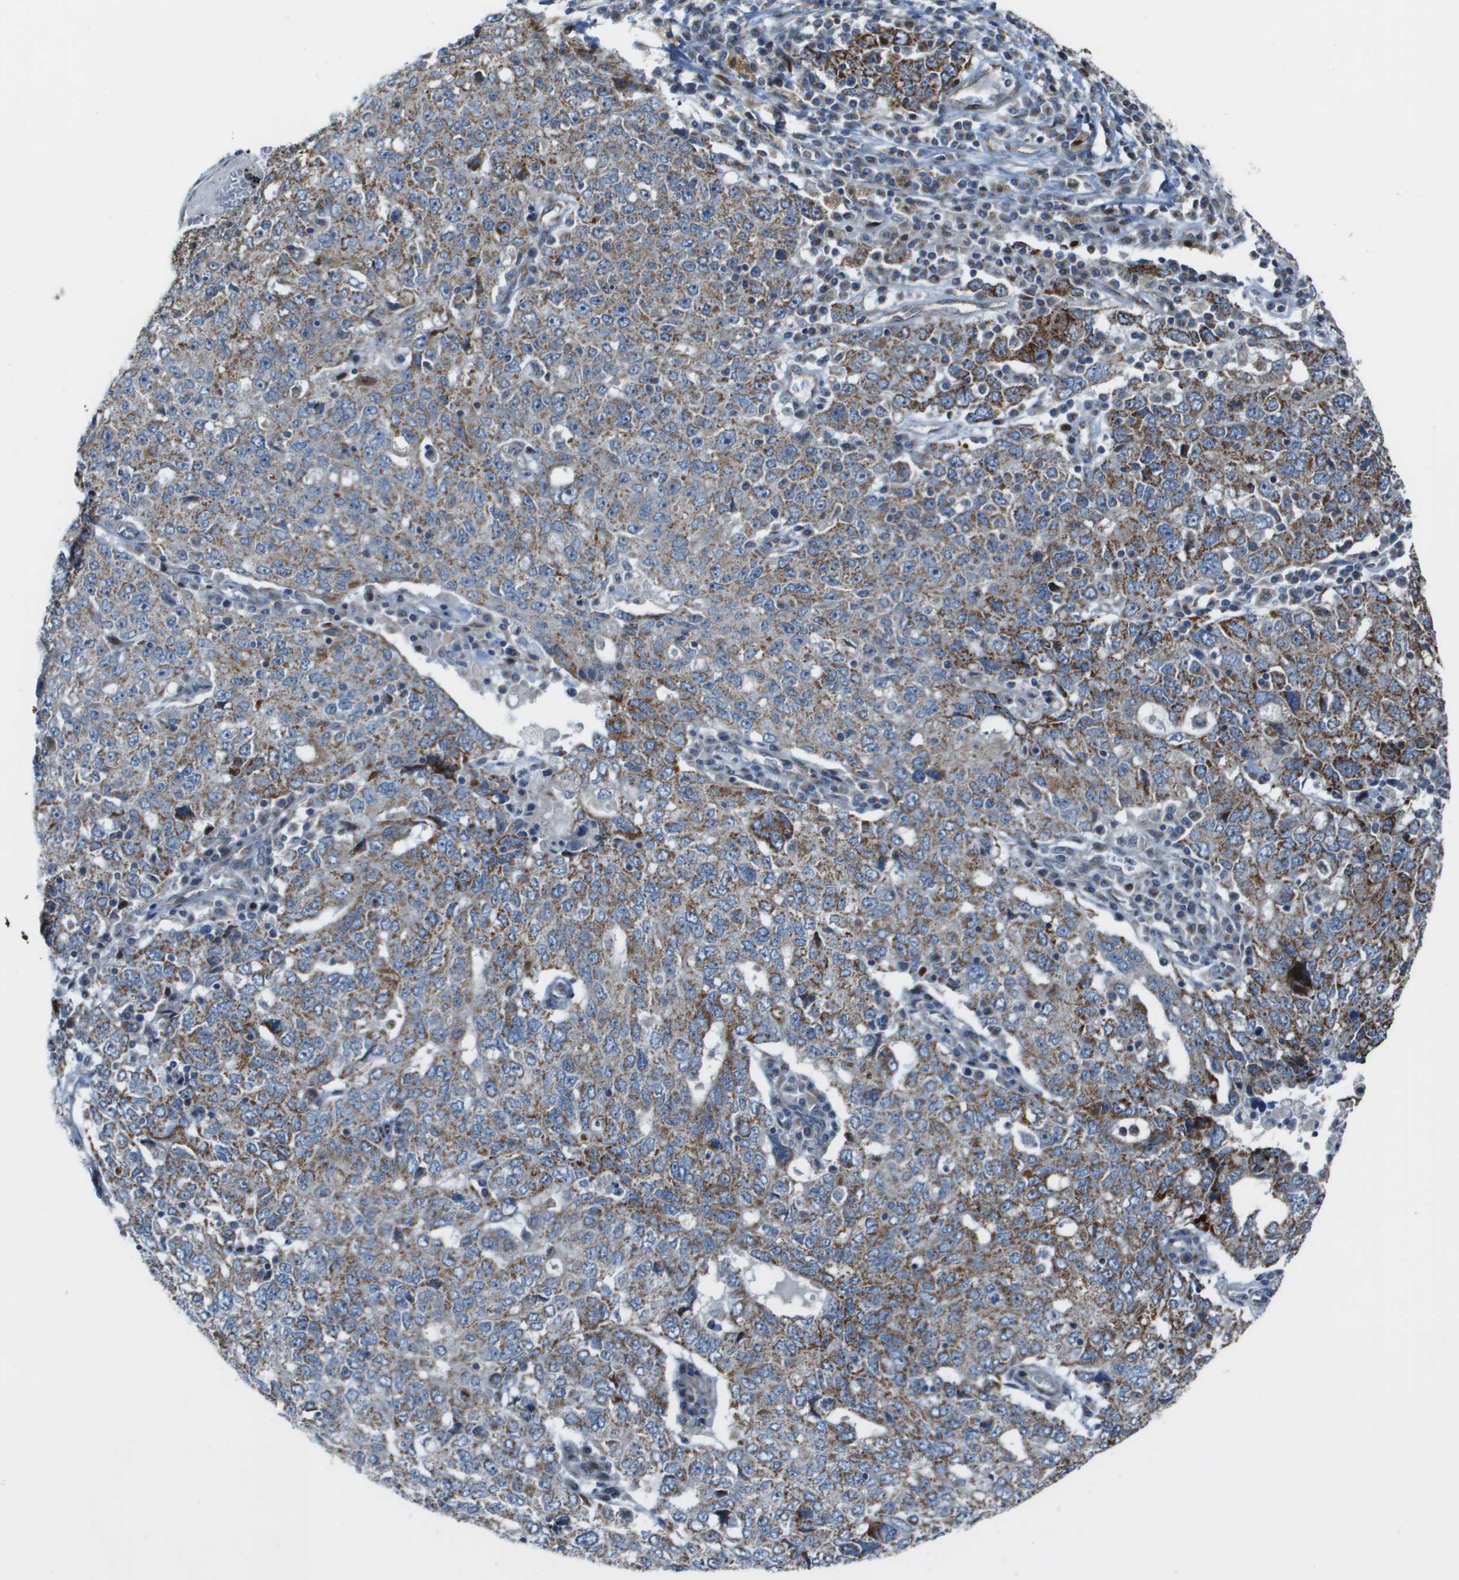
{"staining": {"intensity": "moderate", "quantity": "25%-75%", "location": "cytoplasmic/membranous"}, "tissue": "ovarian cancer", "cell_type": "Tumor cells", "image_type": "cancer", "snomed": [{"axis": "morphology", "description": "Carcinoma, endometroid"}, {"axis": "topography", "description": "Ovary"}], "caption": "Ovarian endometroid carcinoma tissue demonstrates moderate cytoplasmic/membranous expression in approximately 25%-75% of tumor cells, visualized by immunohistochemistry.", "gene": "MGAT3", "patient": {"sex": "female", "age": 62}}